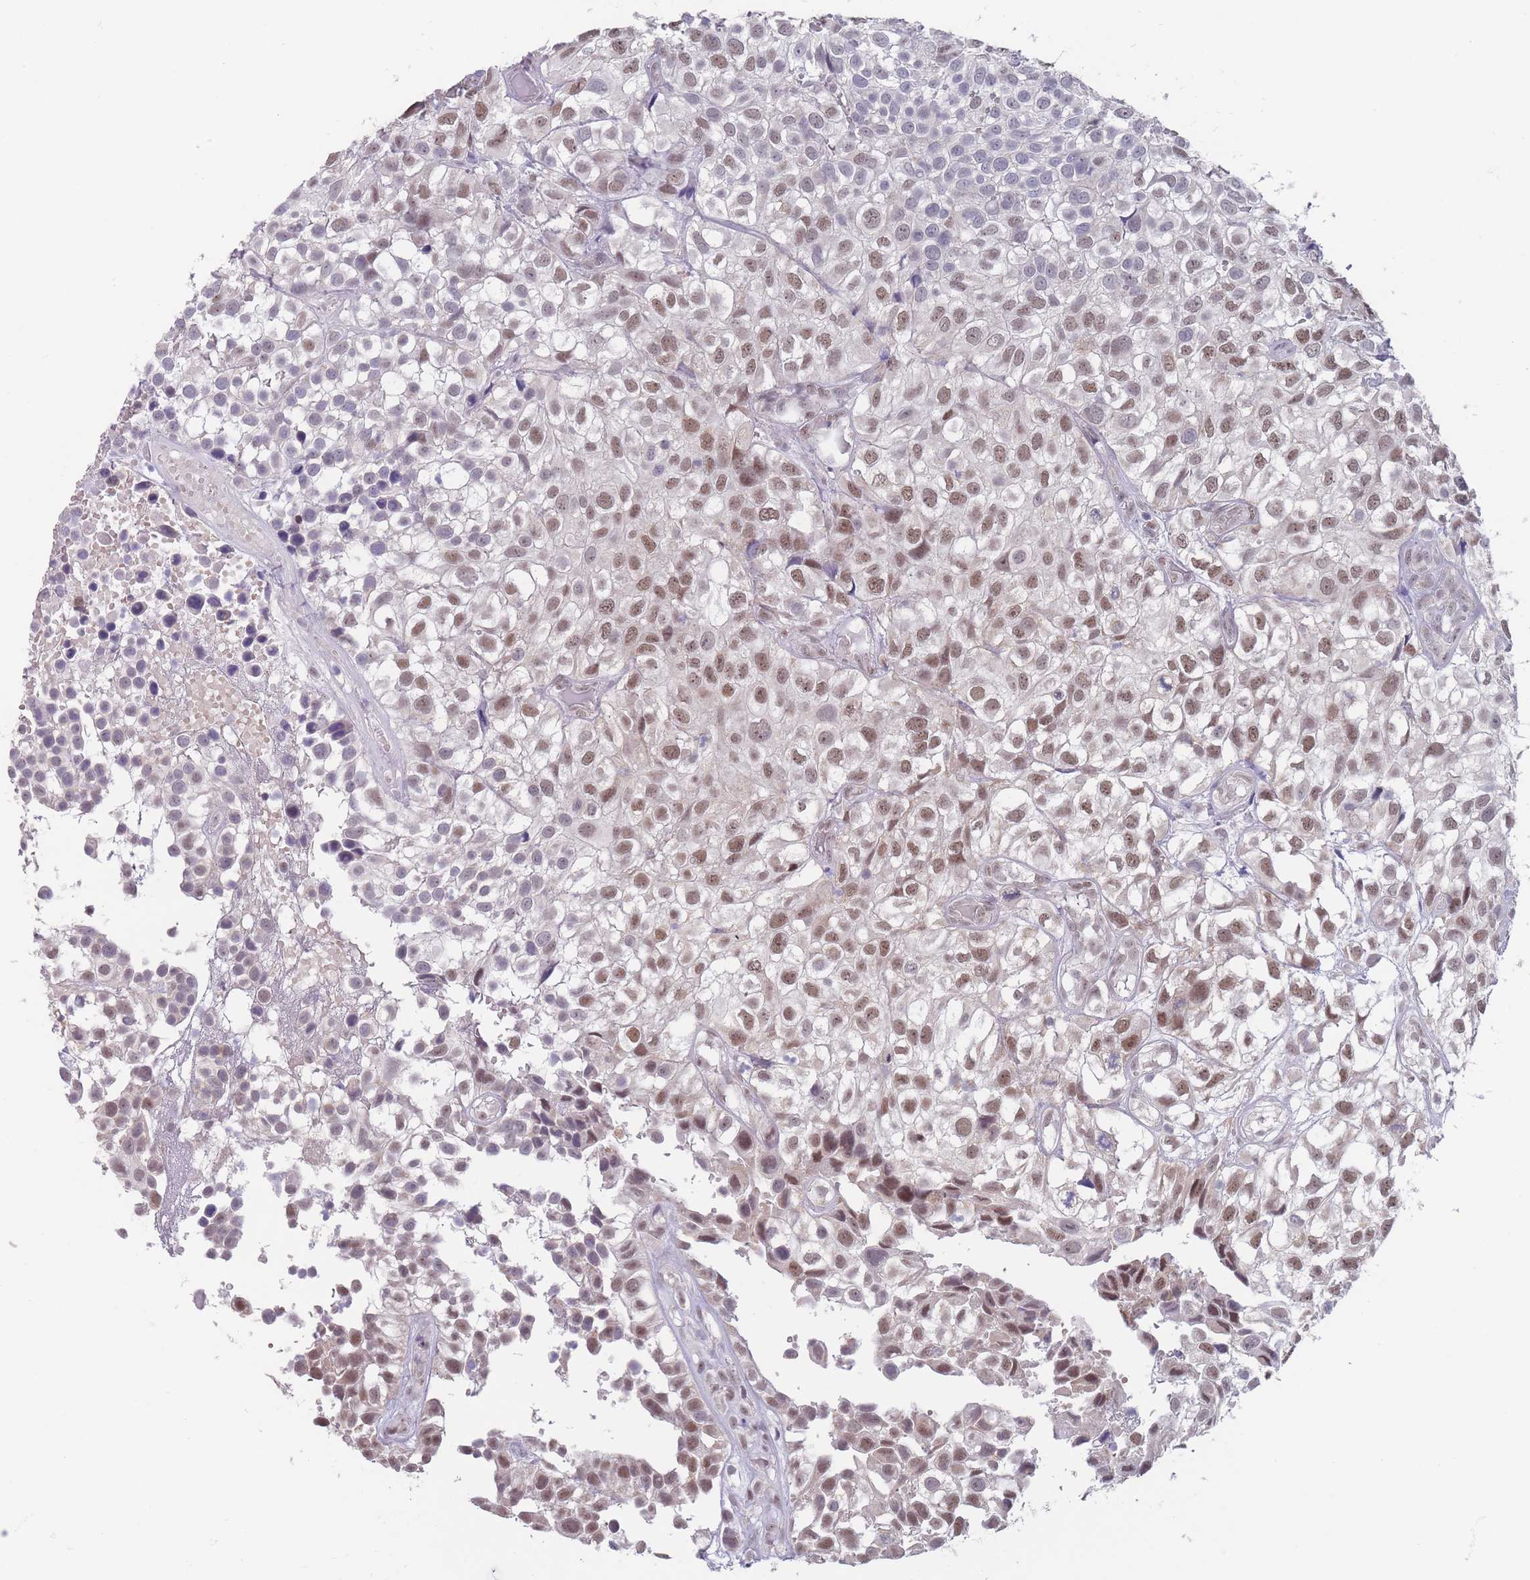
{"staining": {"intensity": "moderate", "quantity": ">75%", "location": "nuclear"}, "tissue": "urothelial cancer", "cell_type": "Tumor cells", "image_type": "cancer", "snomed": [{"axis": "morphology", "description": "Urothelial carcinoma, High grade"}, {"axis": "topography", "description": "Urinary bladder"}], "caption": "Protein staining of urothelial carcinoma (high-grade) tissue displays moderate nuclear staining in about >75% of tumor cells. (Brightfield microscopy of DAB IHC at high magnification).", "gene": "PEX7", "patient": {"sex": "male", "age": 56}}